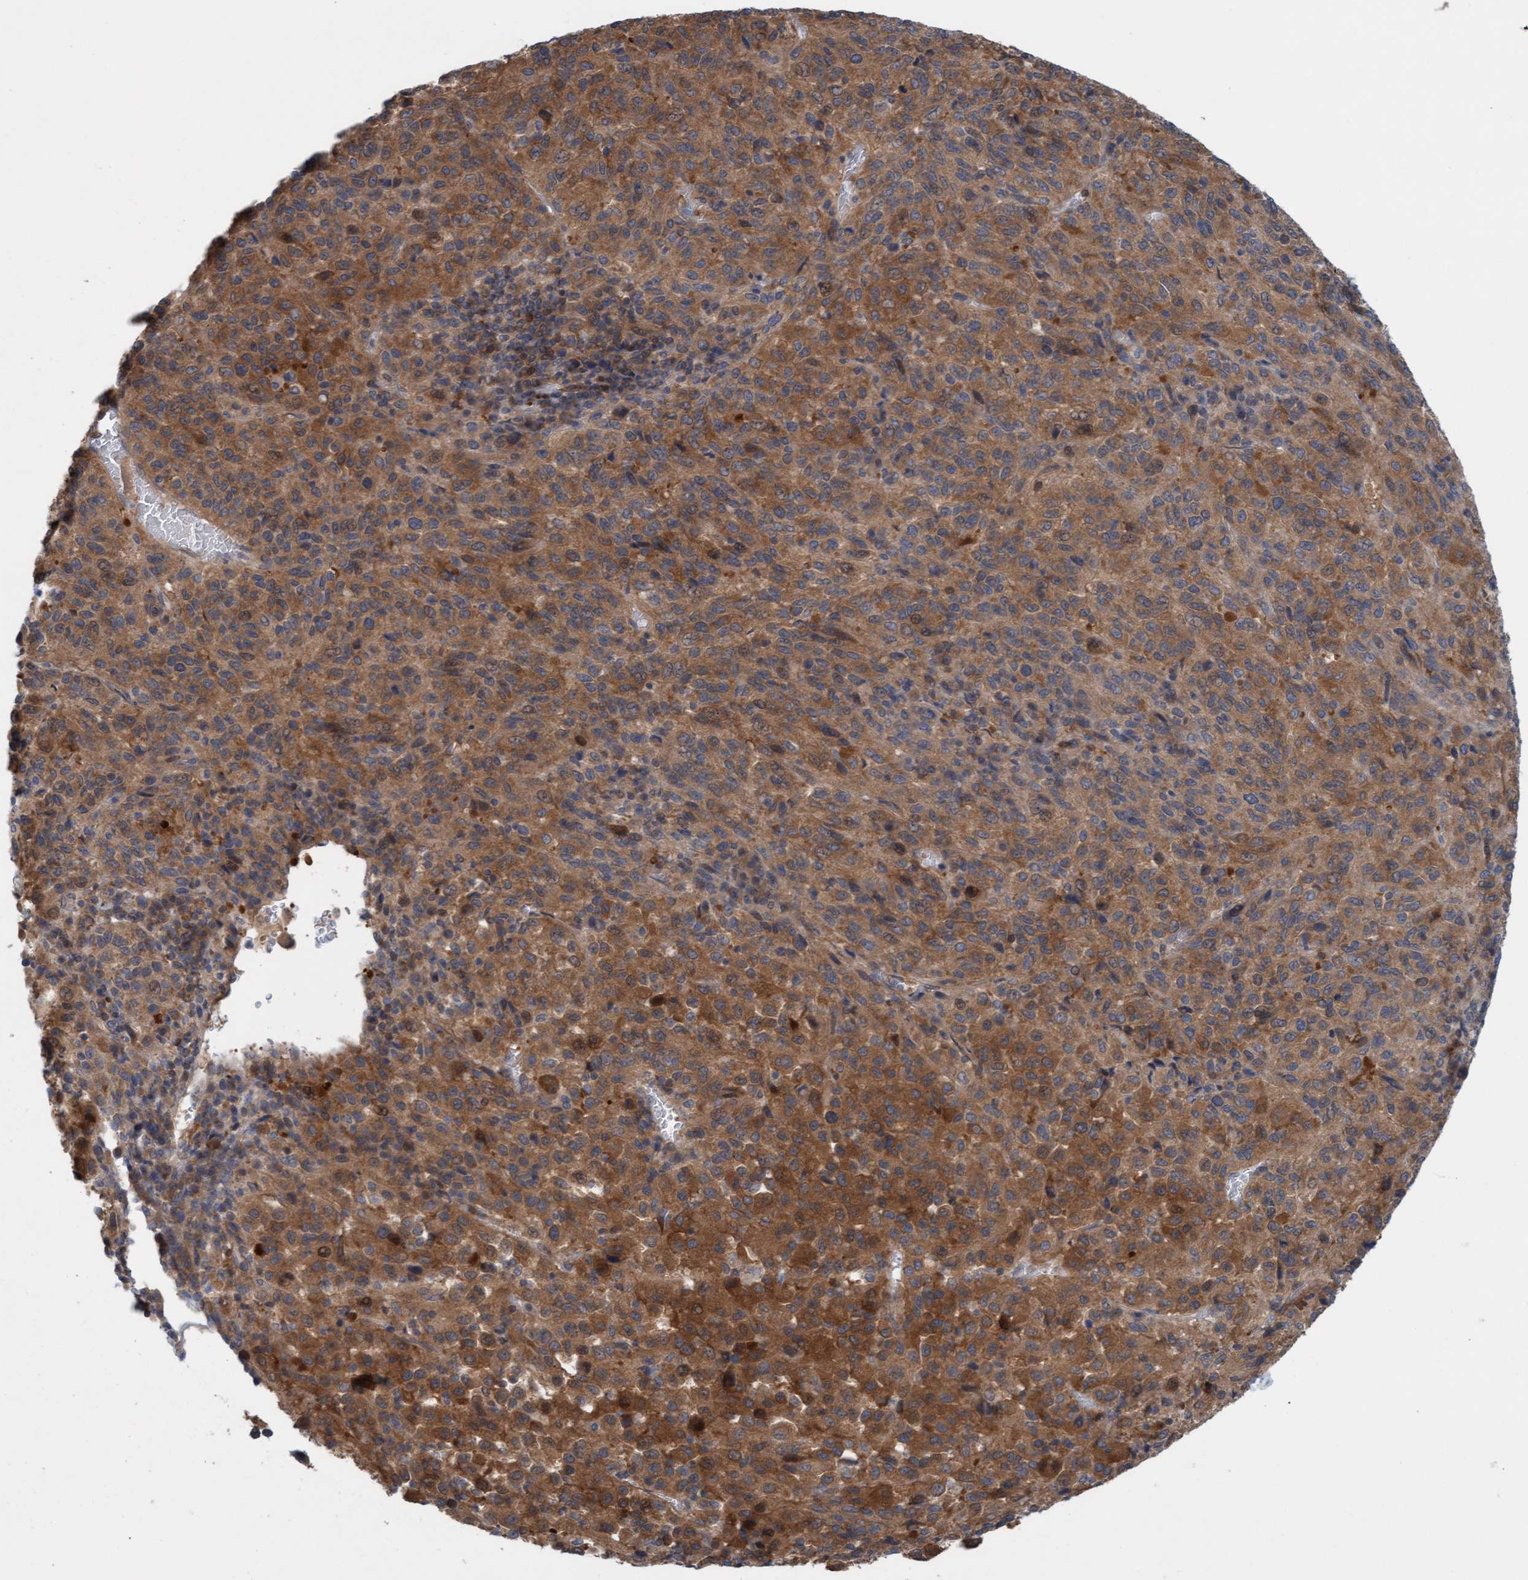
{"staining": {"intensity": "moderate", "quantity": ">75%", "location": "cytoplasmic/membranous"}, "tissue": "melanoma", "cell_type": "Tumor cells", "image_type": "cancer", "snomed": [{"axis": "morphology", "description": "Malignant melanoma, Metastatic site"}, {"axis": "topography", "description": "Lung"}], "caption": "A brown stain shows moderate cytoplasmic/membranous staining of a protein in human malignant melanoma (metastatic site) tumor cells. (Brightfield microscopy of DAB IHC at high magnification).", "gene": "KLHL25", "patient": {"sex": "male", "age": 64}}